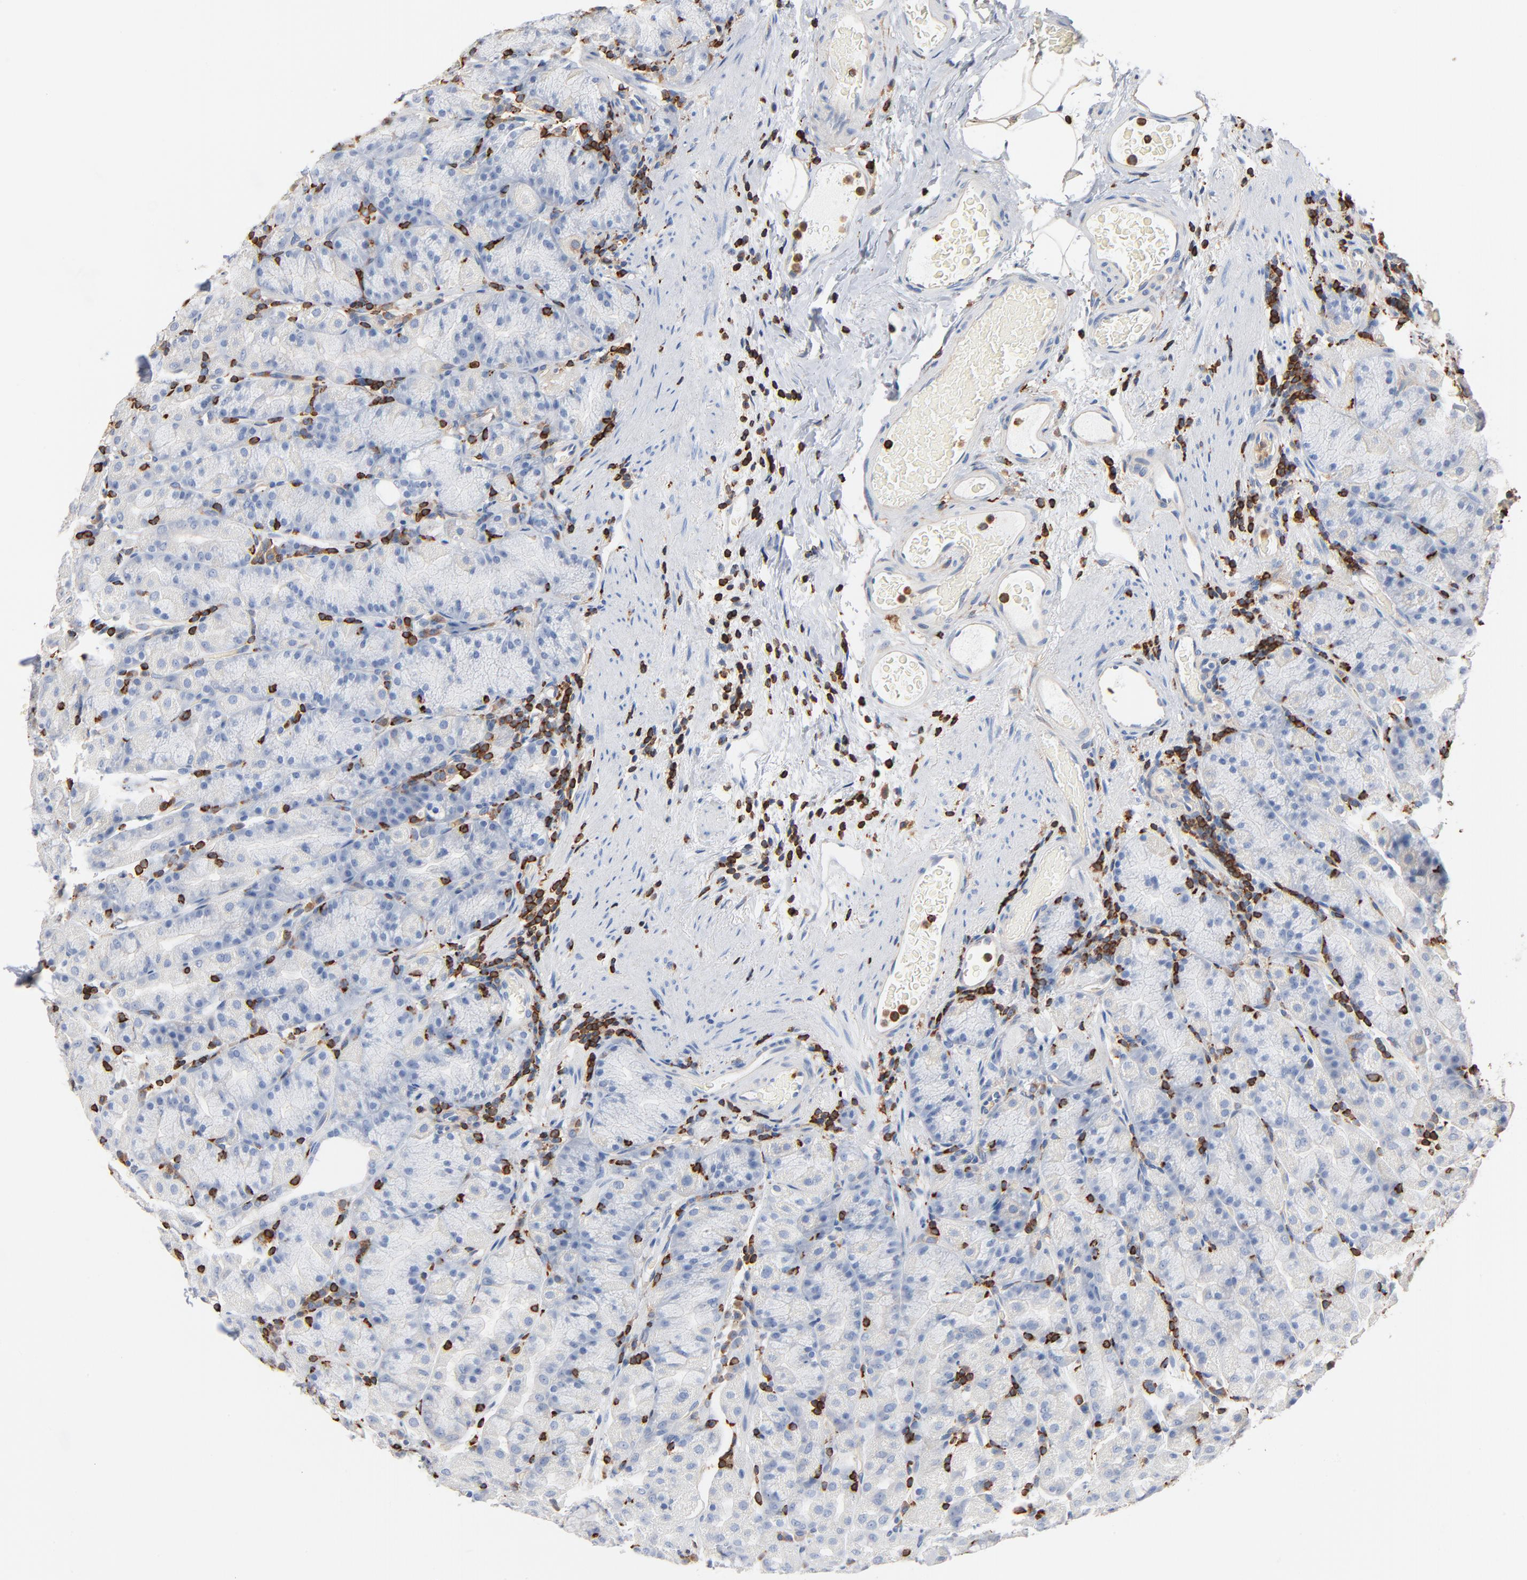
{"staining": {"intensity": "negative", "quantity": "none", "location": "none"}, "tissue": "stomach", "cell_type": "Glandular cells", "image_type": "normal", "snomed": [{"axis": "morphology", "description": "Normal tissue, NOS"}, {"axis": "topography", "description": "Stomach, upper"}], "caption": "High magnification brightfield microscopy of unremarkable stomach stained with DAB (3,3'-diaminobenzidine) (brown) and counterstained with hematoxylin (blue): glandular cells show no significant positivity. (Immunohistochemistry, brightfield microscopy, high magnification).", "gene": "SH3KBP1", "patient": {"sex": "male", "age": 68}}